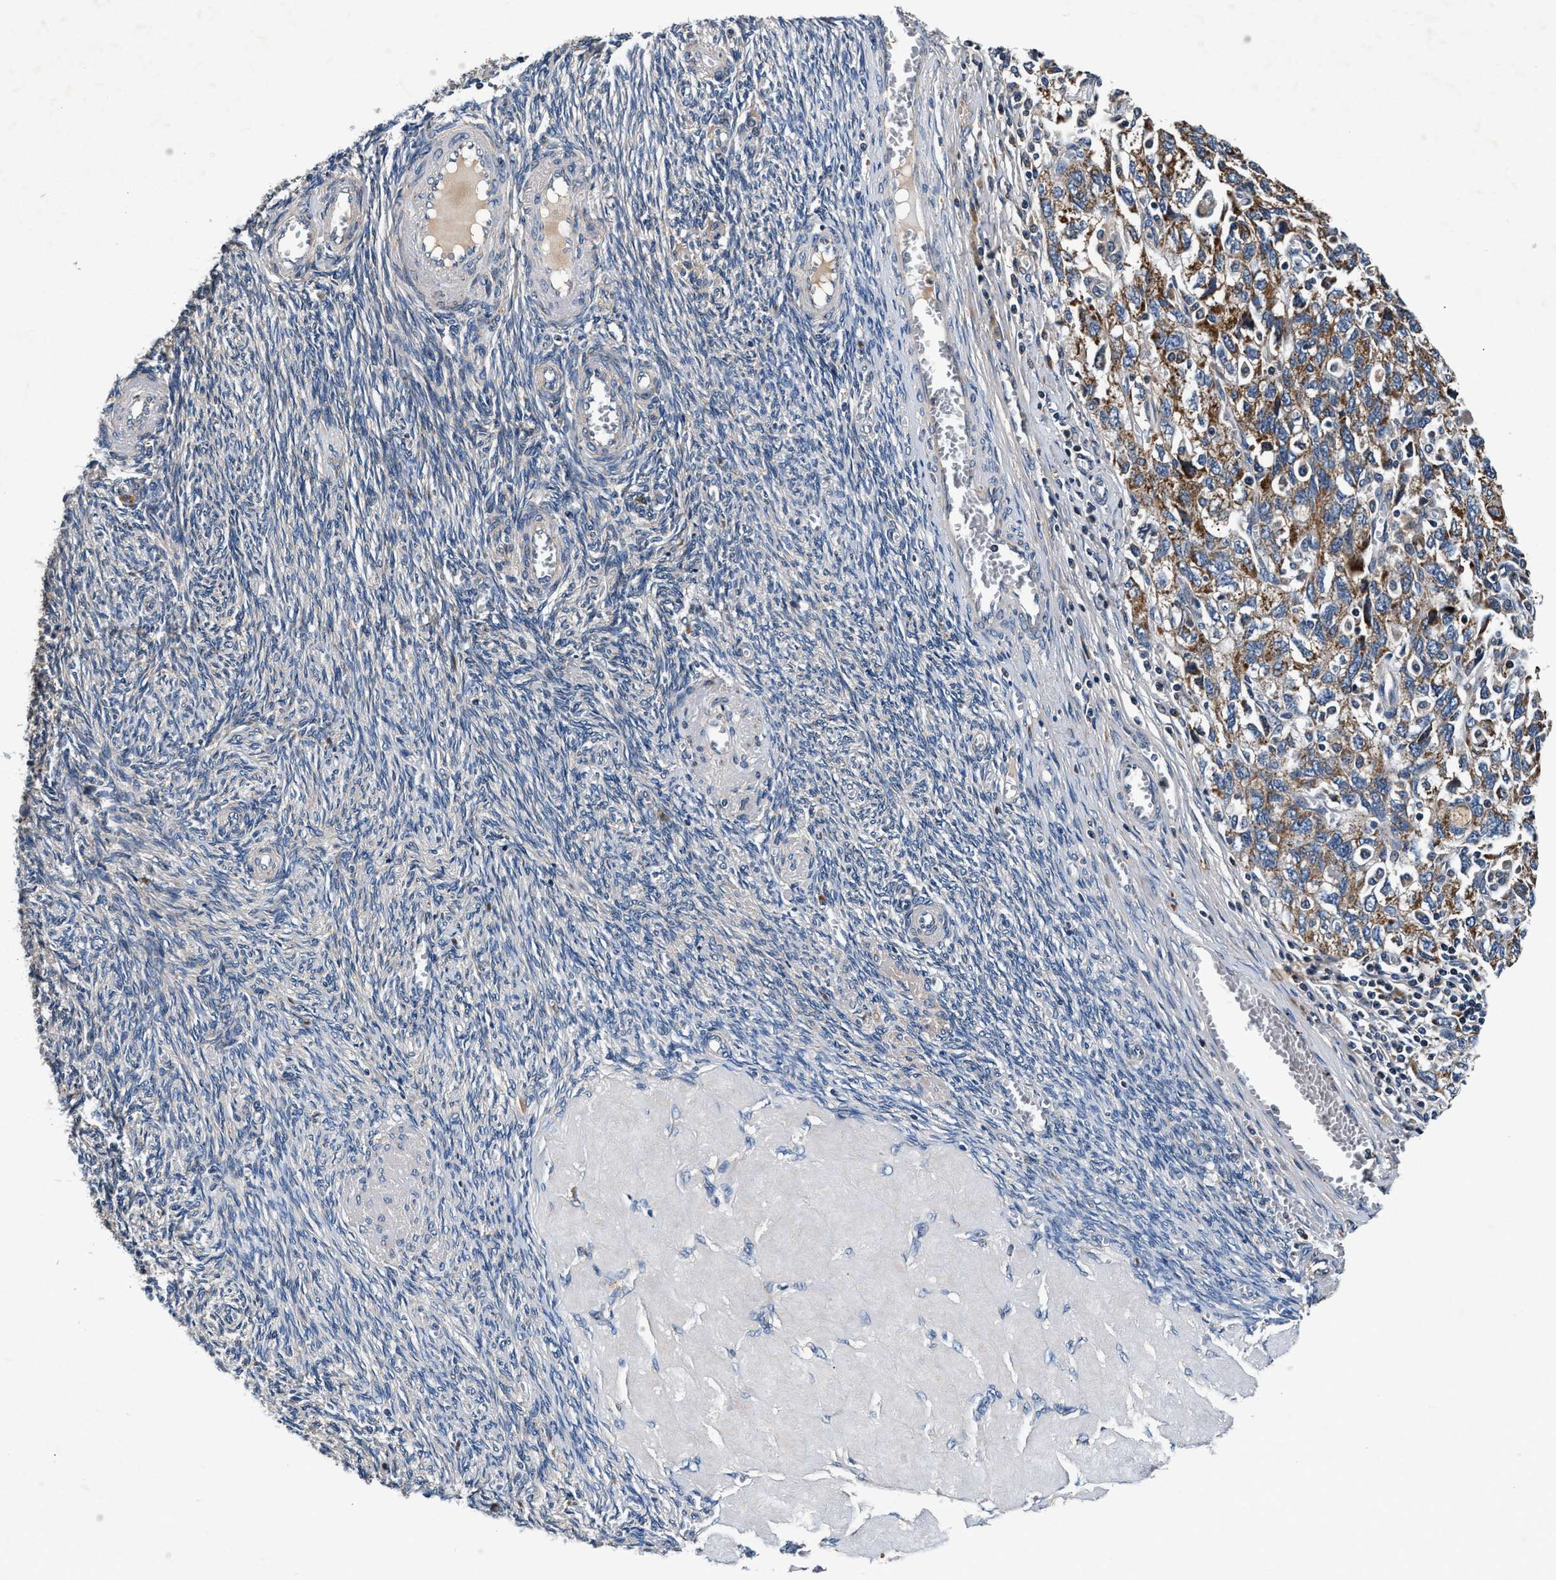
{"staining": {"intensity": "moderate", "quantity": ">75%", "location": "cytoplasmic/membranous"}, "tissue": "ovarian cancer", "cell_type": "Tumor cells", "image_type": "cancer", "snomed": [{"axis": "morphology", "description": "Carcinoma, NOS"}, {"axis": "morphology", "description": "Cystadenocarcinoma, serous, NOS"}, {"axis": "topography", "description": "Ovary"}], "caption": "Tumor cells reveal moderate cytoplasmic/membranous positivity in about >75% of cells in ovarian cancer.", "gene": "IMMT", "patient": {"sex": "female", "age": 69}}